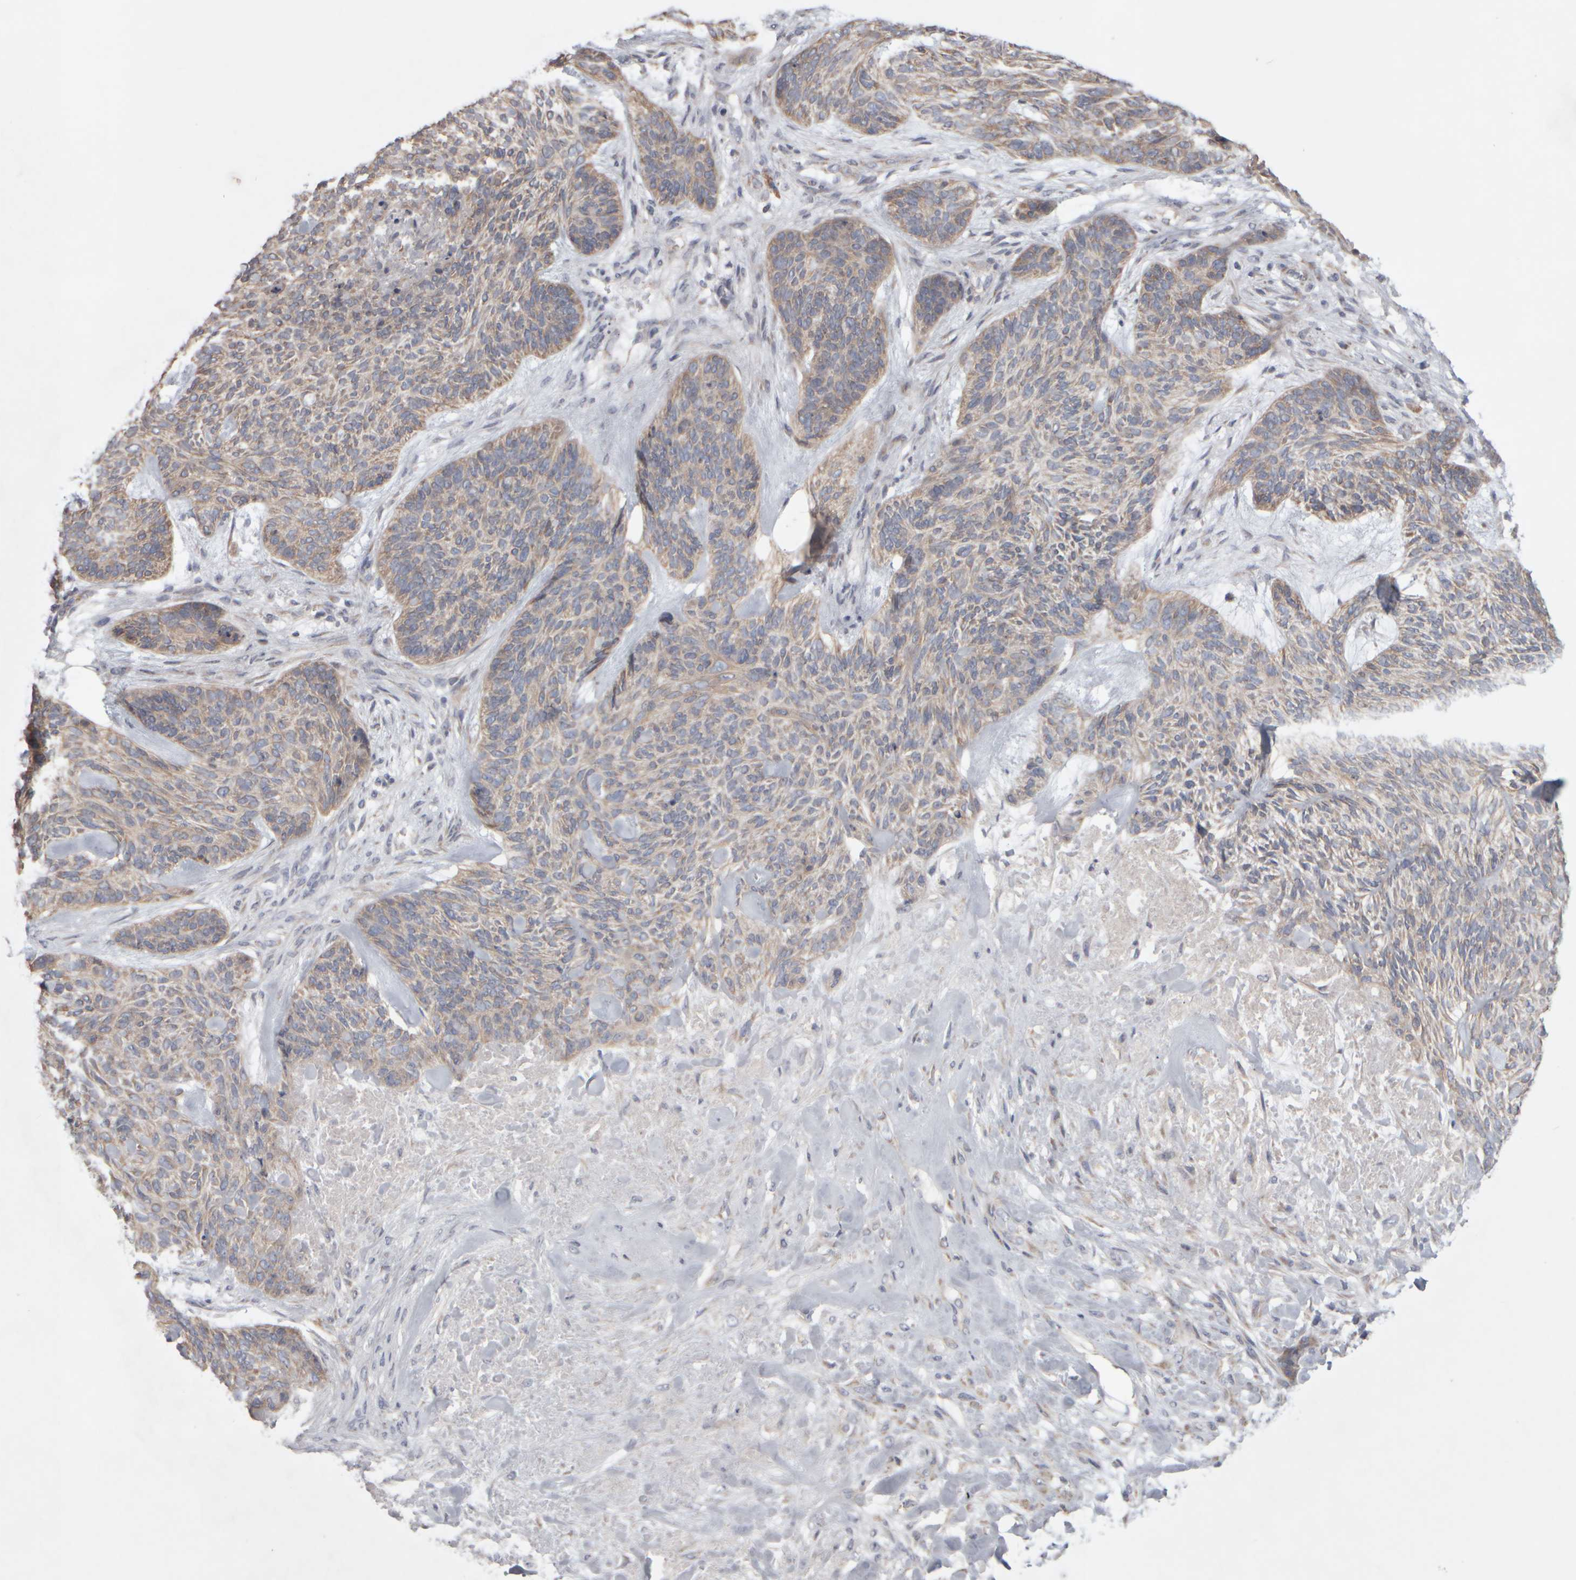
{"staining": {"intensity": "weak", "quantity": "25%-75%", "location": "cytoplasmic/membranous"}, "tissue": "skin cancer", "cell_type": "Tumor cells", "image_type": "cancer", "snomed": [{"axis": "morphology", "description": "Basal cell carcinoma"}, {"axis": "topography", "description": "Skin"}], "caption": "Approximately 25%-75% of tumor cells in skin cancer (basal cell carcinoma) exhibit weak cytoplasmic/membranous protein staining as visualized by brown immunohistochemical staining.", "gene": "SCO1", "patient": {"sex": "male", "age": 55}}